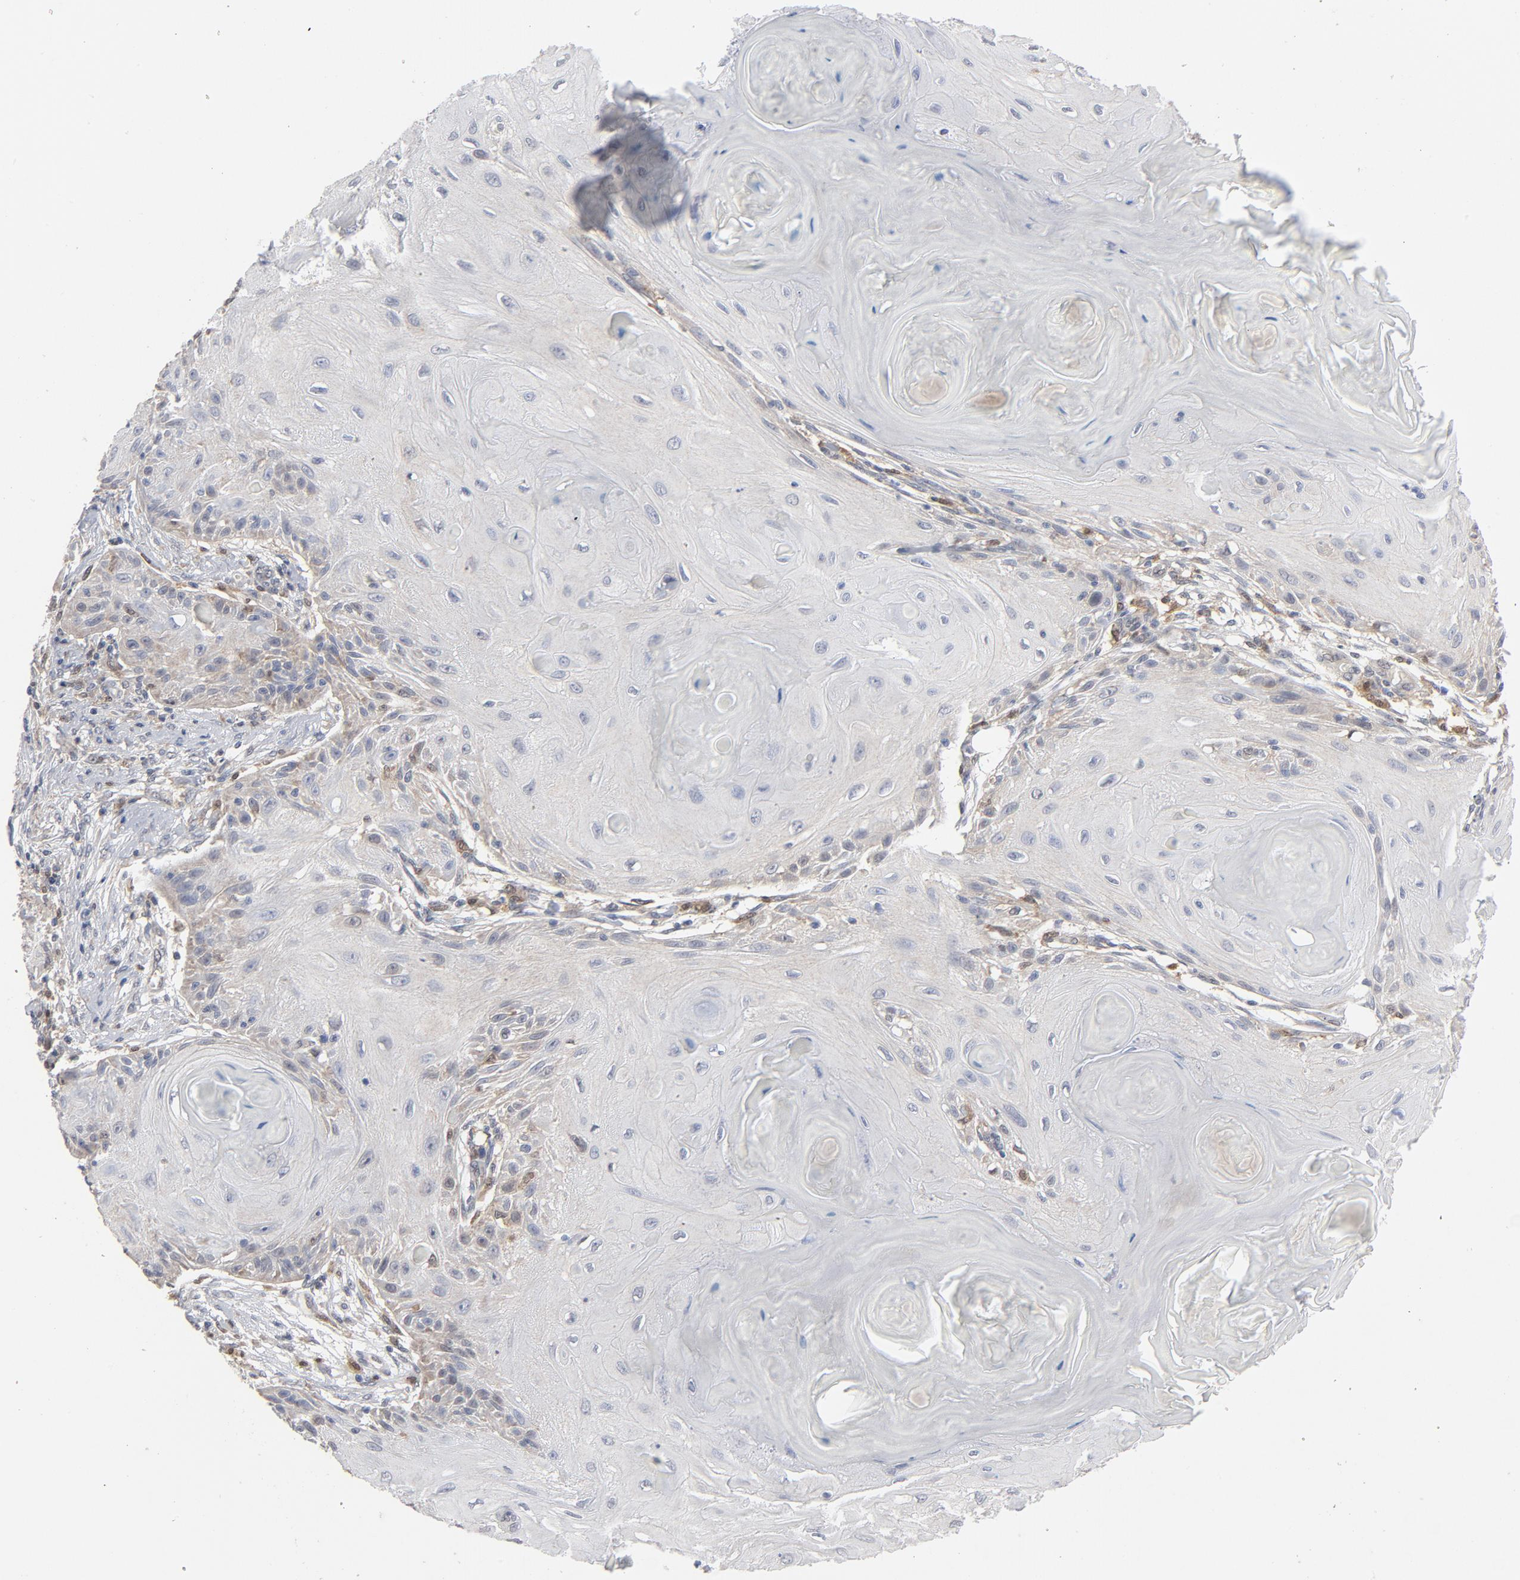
{"staining": {"intensity": "weak", "quantity": "25%-75%", "location": "cytoplasmic/membranous"}, "tissue": "skin cancer", "cell_type": "Tumor cells", "image_type": "cancer", "snomed": [{"axis": "morphology", "description": "Squamous cell carcinoma, NOS"}, {"axis": "topography", "description": "Skin"}], "caption": "Weak cytoplasmic/membranous protein positivity is appreciated in about 25%-75% of tumor cells in skin cancer (squamous cell carcinoma).", "gene": "PRDX1", "patient": {"sex": "female", "age": 88}}